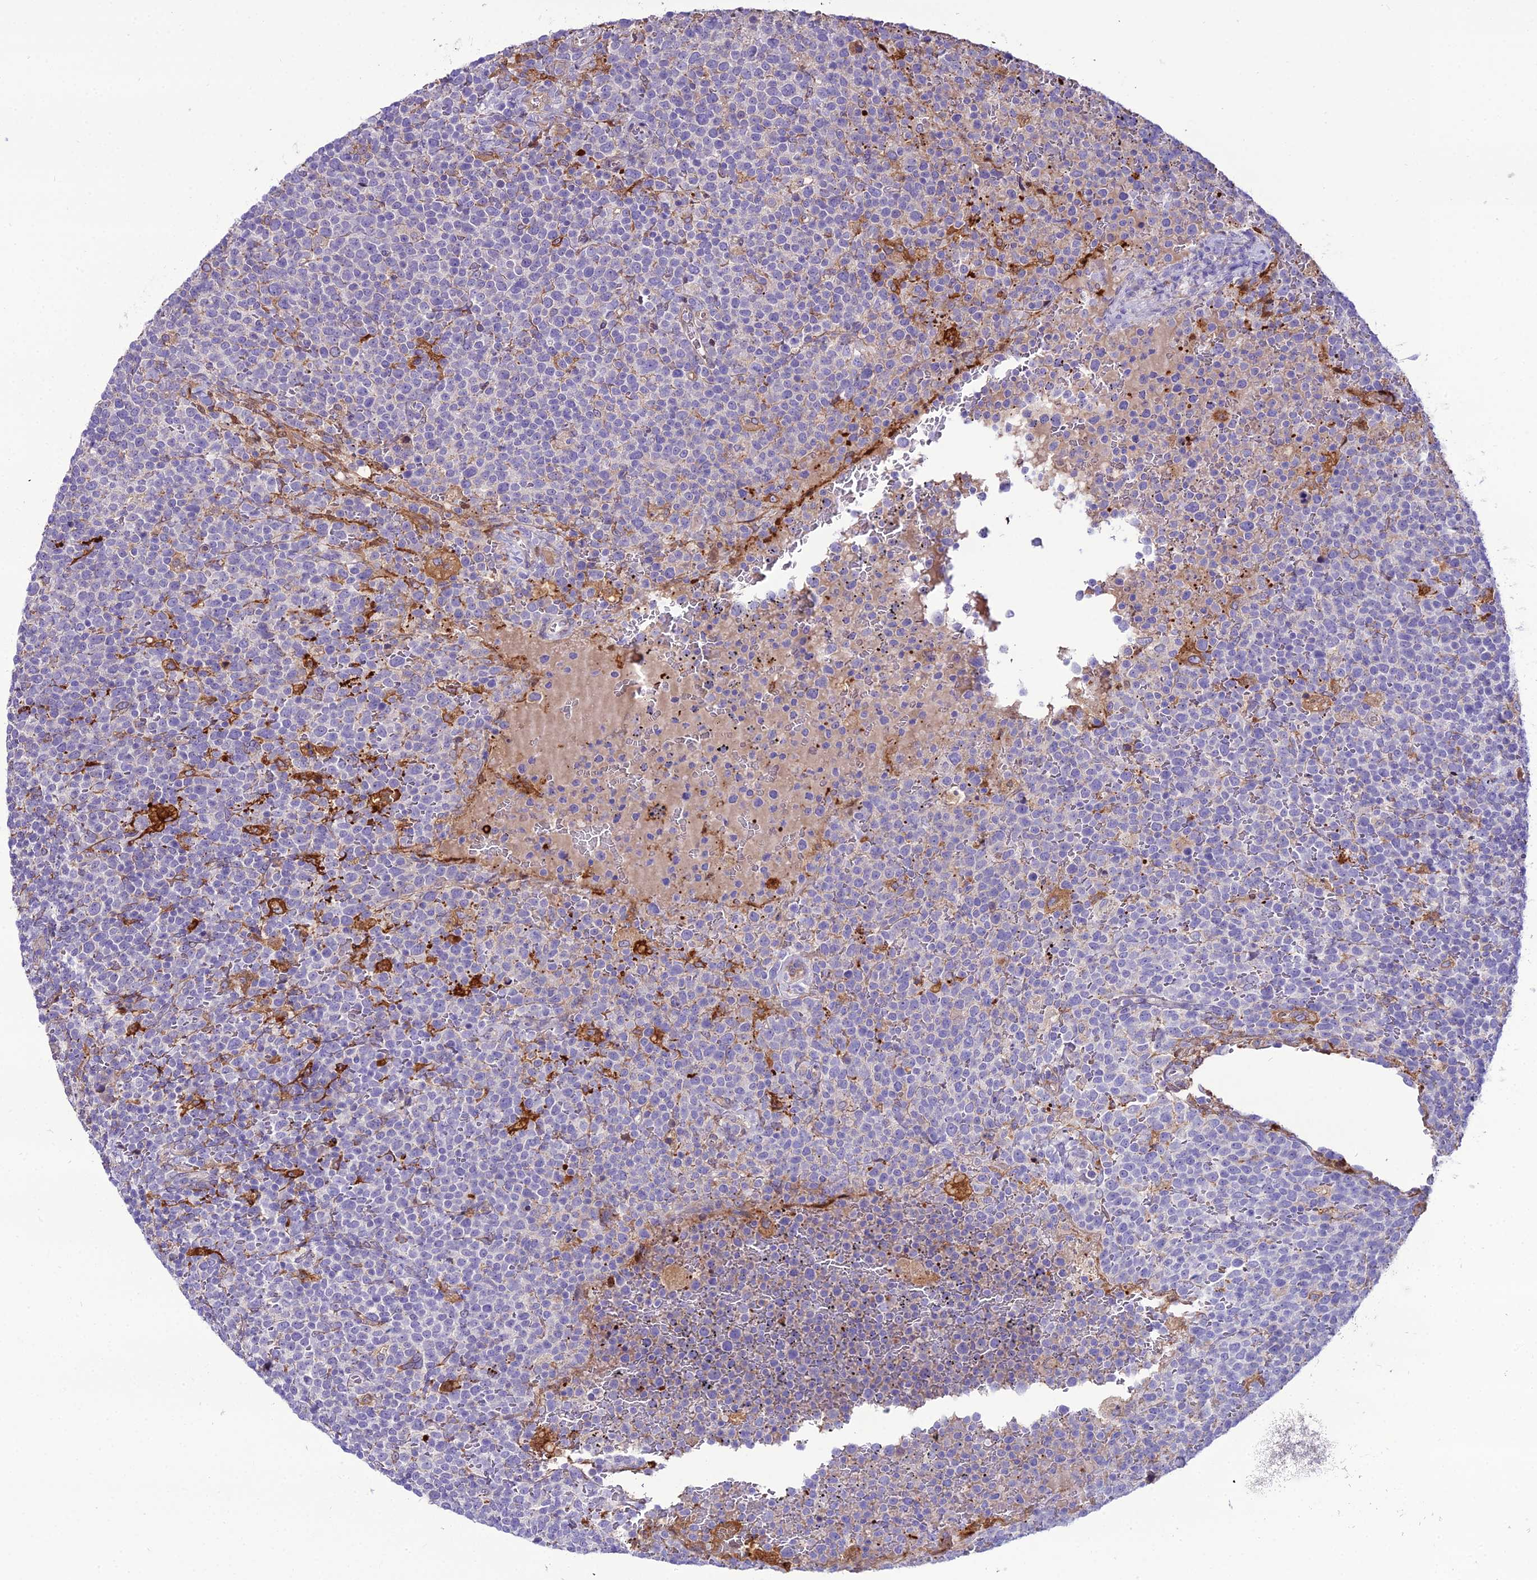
{"staining": {"intensity": "negative", "quantity": "none", "location": "none"}, "tissue": "lymphoma", "cell_type": "Tumor cells", "image_type": "cancer", "snomed": [{"axis": "morphology", "description": "Malignant lymphoma, non-Hodgkin's type, High grade"}, {"axis": "topography", "description": "Lymph node"}], "caption": "High-grade malignant lymphoma, non-Hodgkin's type was stained to show a protein in brown. There is no significant positivity in tumor cells. Nuclei are stained in blue.", "gene": "MB21D2", "patient": {"sex": "male", "age": 61}}